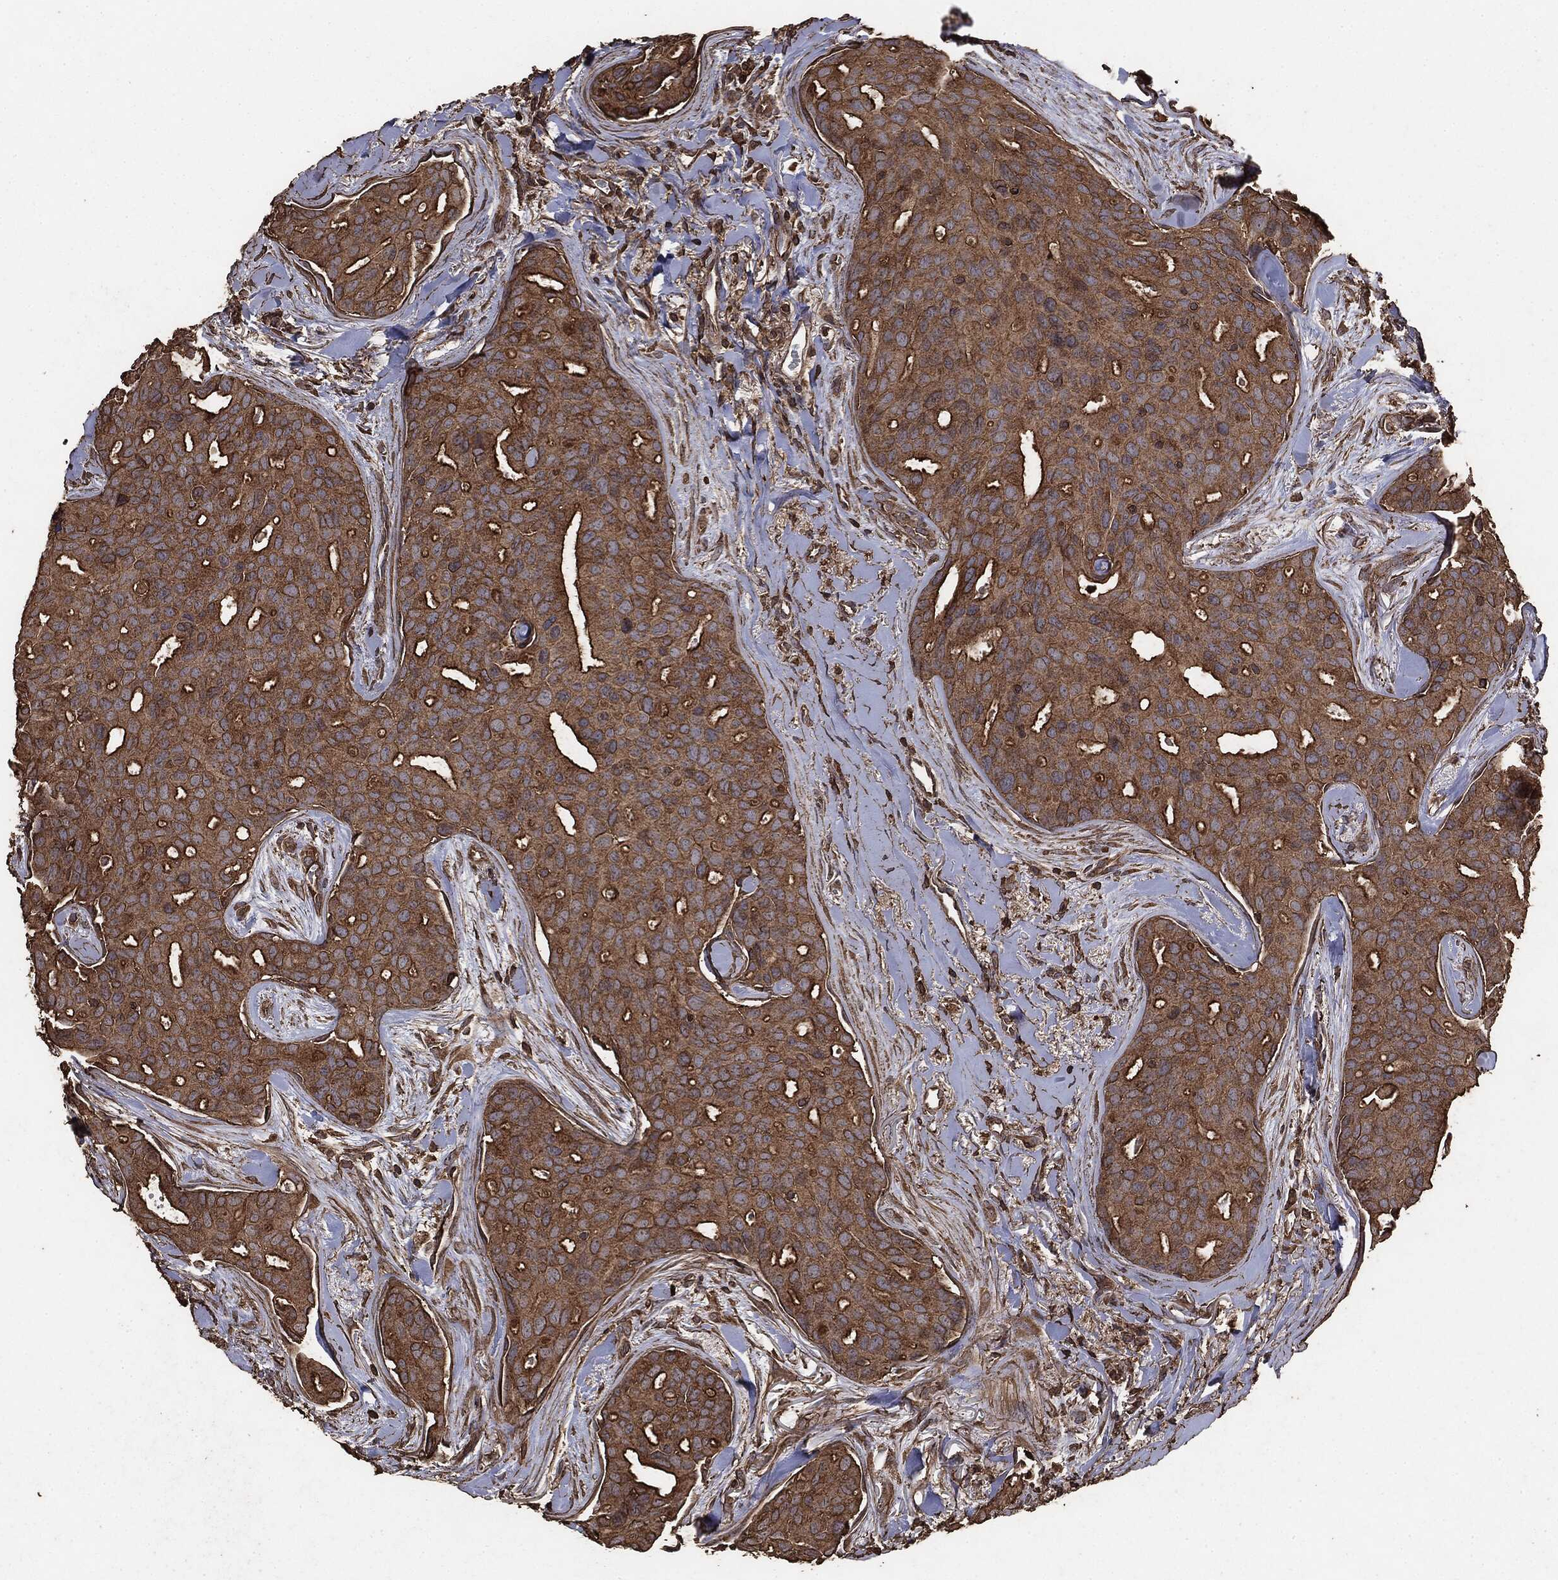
{"staining": {"intensity": "moderate", "quantity": ">75%", "location": "cytoplasmic/membranous"}, "tissue": "breast cancer", "cell_type": "Tumor cells", "image_type": "cancer", "snomed": [{"axis": "morphology", "description": "Duct carcinoma"}, {"axis": "topography", "description": "Breast"}], "caption": "The immunohistochemical stain highlights moderate cytoplasmic/membranous expression in tumor cells of breast cancer tissue.", "gene": "MTOR", "patient": {"sex": "female", "age": 54}}